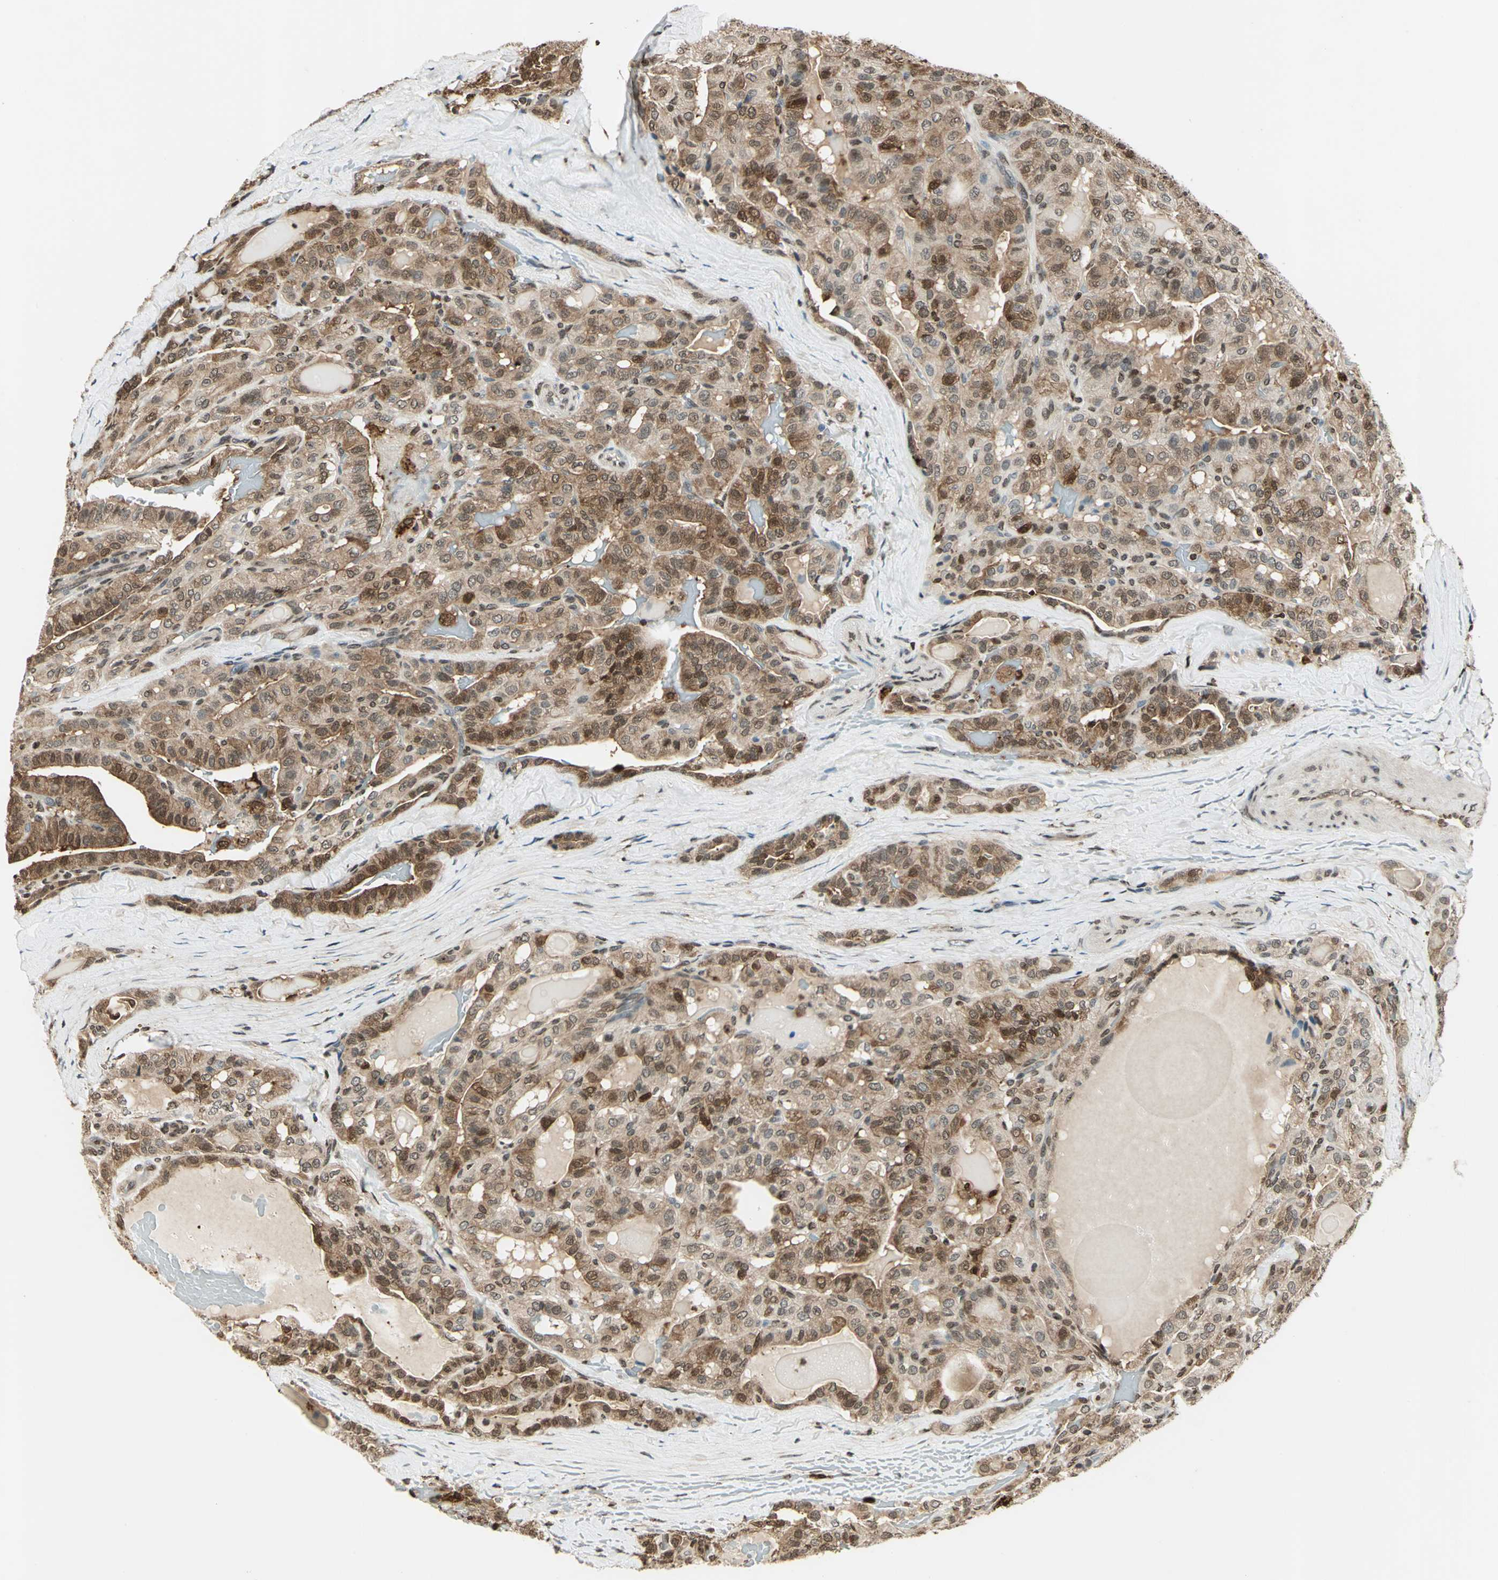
{"staining": {"intensity": "strong", "quantity": ">75%", "location": "cytoplasmic/membranous,nuclear"}, "tissue": "thyroid cancer", "cell_type": "Tumor cells", "image_type": "cancer", "snomed": [{"axis": "morphology", "description": "Papillary adenocarcinoma, NOS"}, {"axis": "topography", "description": "Thyroid gland"}], "caption": "Protein staining of papillary adenocarcinoma (thyroid) tissue reveals strong cytoplasmic/membranous and nuclear staining in about >75% of tumor cells. (DAB IHC with brightfield microscopy, high magnification).", "gene": "LGALS3", "patient": {"sex": "male", "age": 77}}